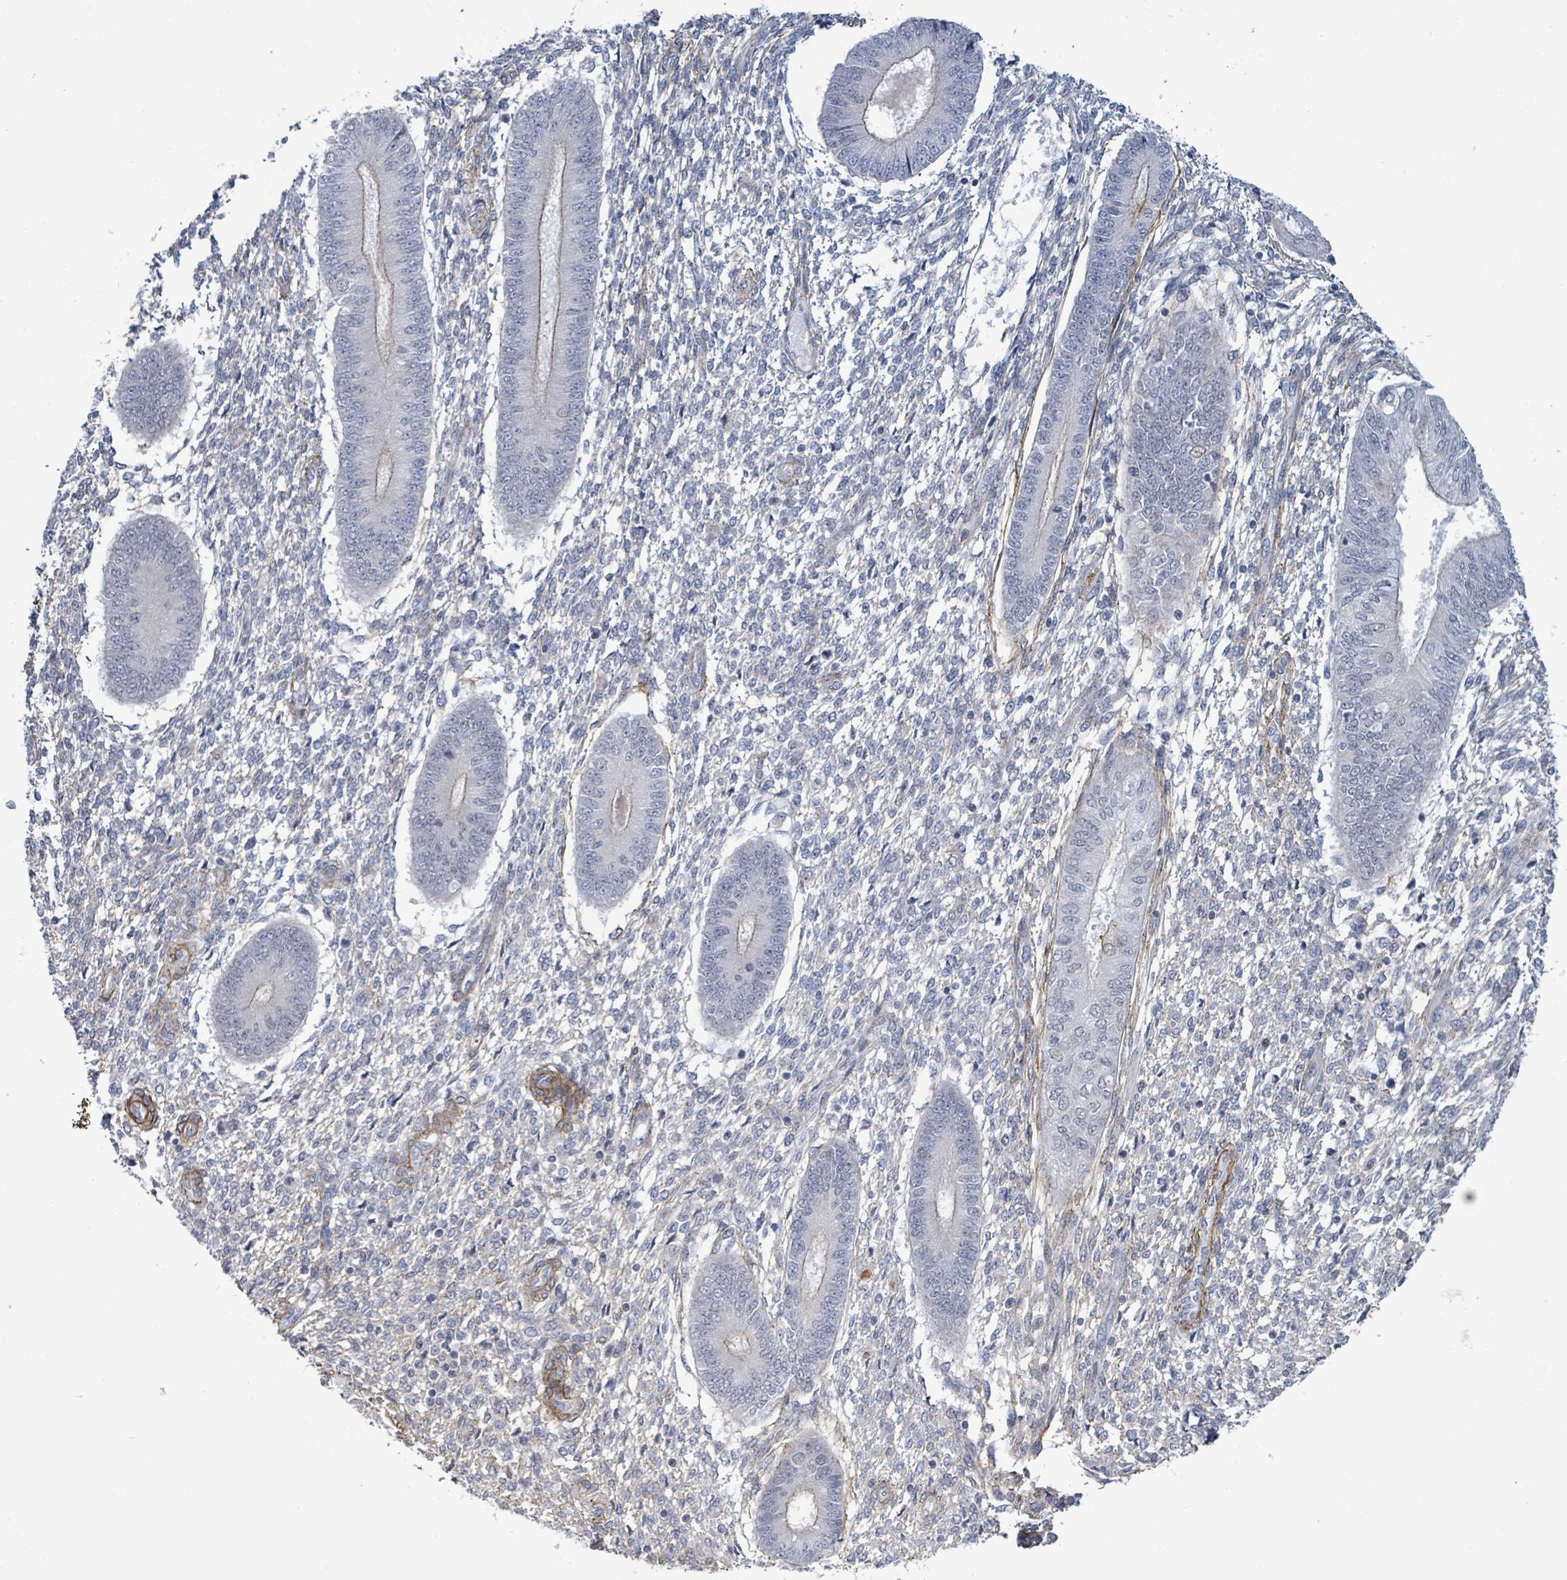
{"staining": {"intensity": "negative", "quantity": "none", "location": "none"}, "tissue": "endometrium", "cell_type": "Cells in endometrial stroma", "image_type": "normal", "snomed": [{"axis": "morphology", "description": "Normal tissue, NOS"}, {"axis": "topography", "description": "Endometrium"}], "caption": "Protein analysis of benign endometrium displays no significant expression in cells in endometrial stroma. (IHC, brightfield microscopy, high magnification).", "gene": "DMRTC1B", "patient": {"sex": "female", "age": 49}}